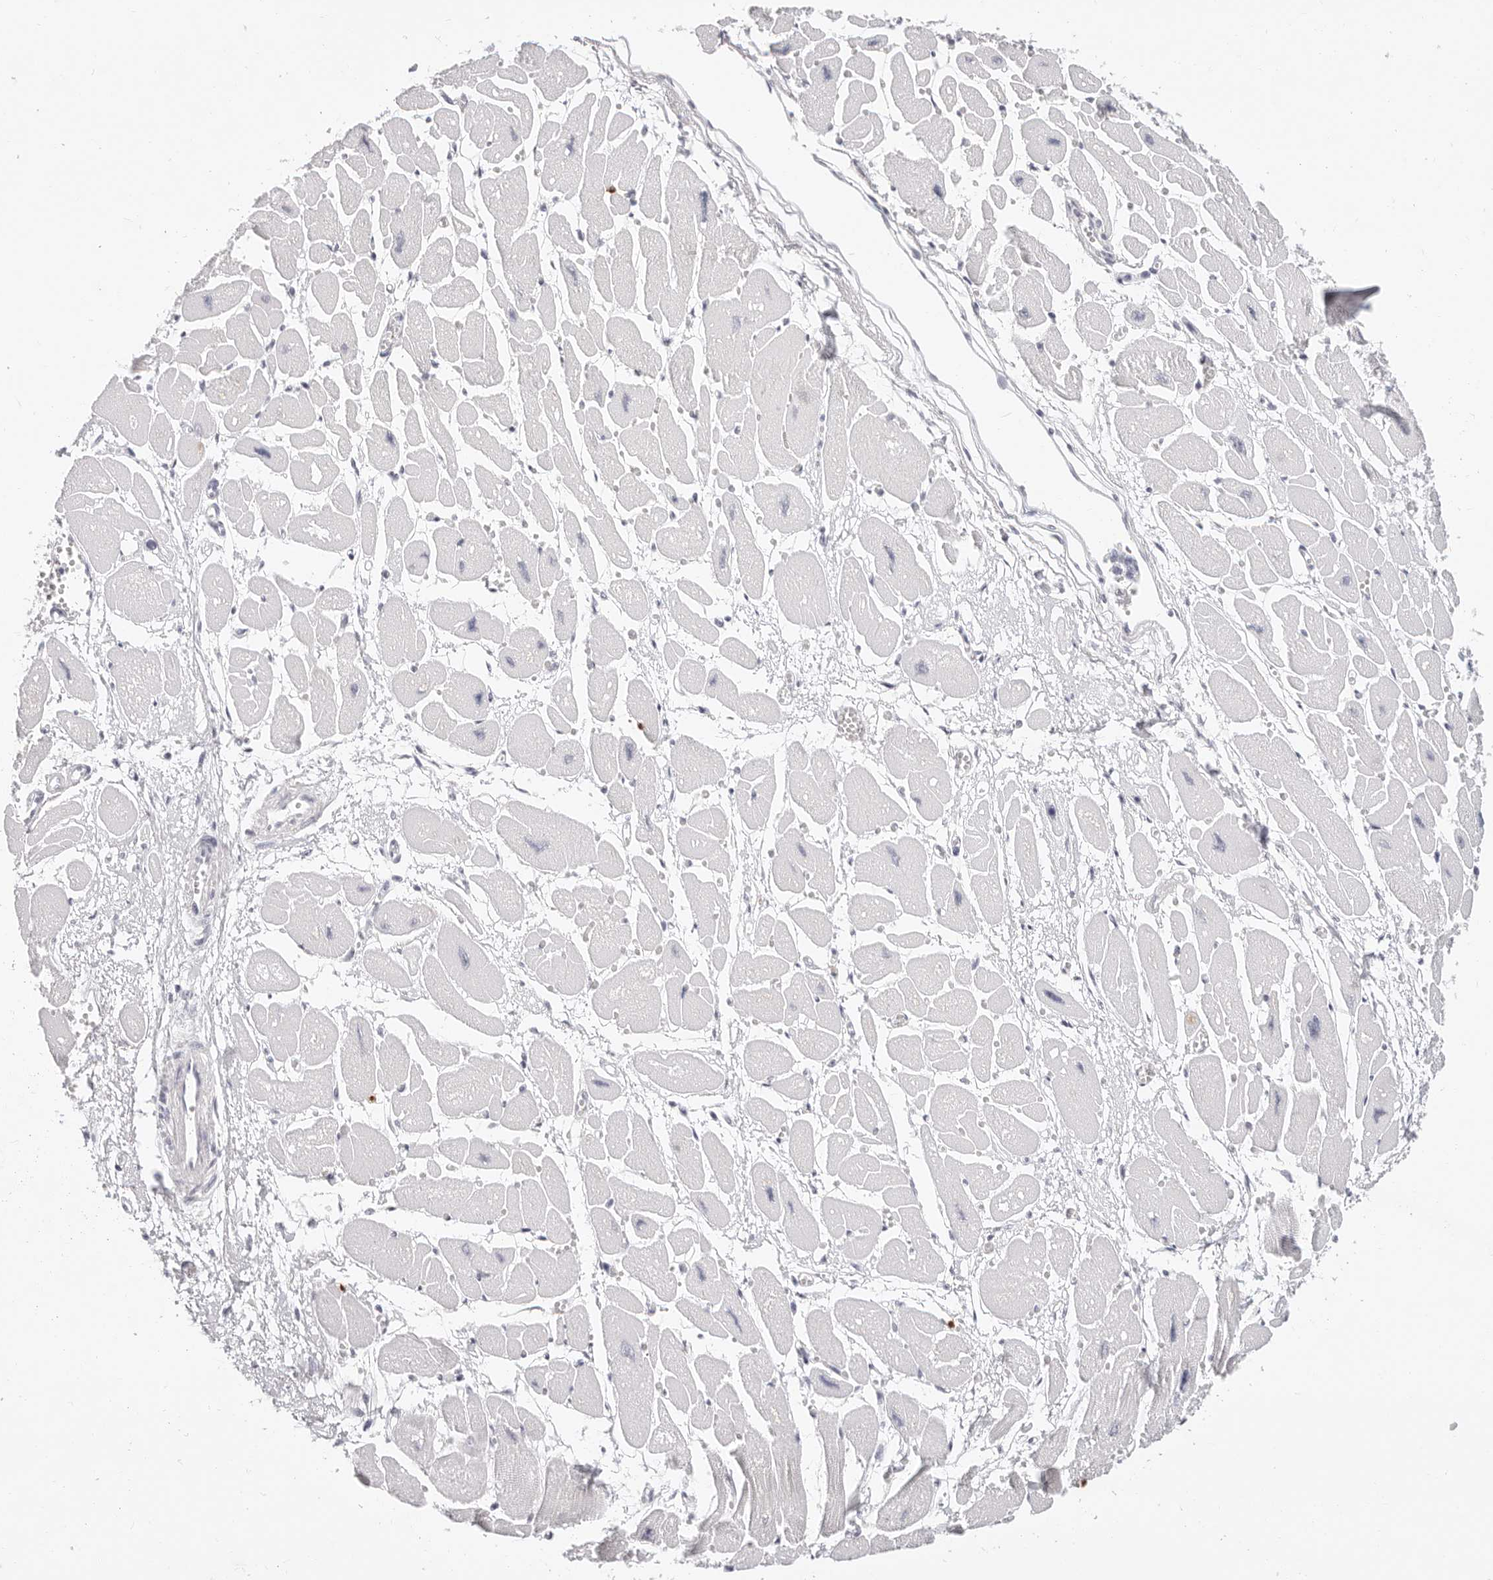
{"staining": {"intensity": "negative", "quantity": "none", "location": "none"}, "tissue": "heart muscle", "cell_type": "Cardiomyocytes", "image_type": "normal", "snomed": [{"axis": "morphology", "description": "Normal tissue, NOS"}, {"axis": "topography", "description": "Heart"}], "caption": "This is an immunohistochemistry photomicrograph of unremarkable heart muscle. There is no positivity in cardiomyocytes.", "gene": "CAMP", "patient": {"sex": "female", "age": 54}}